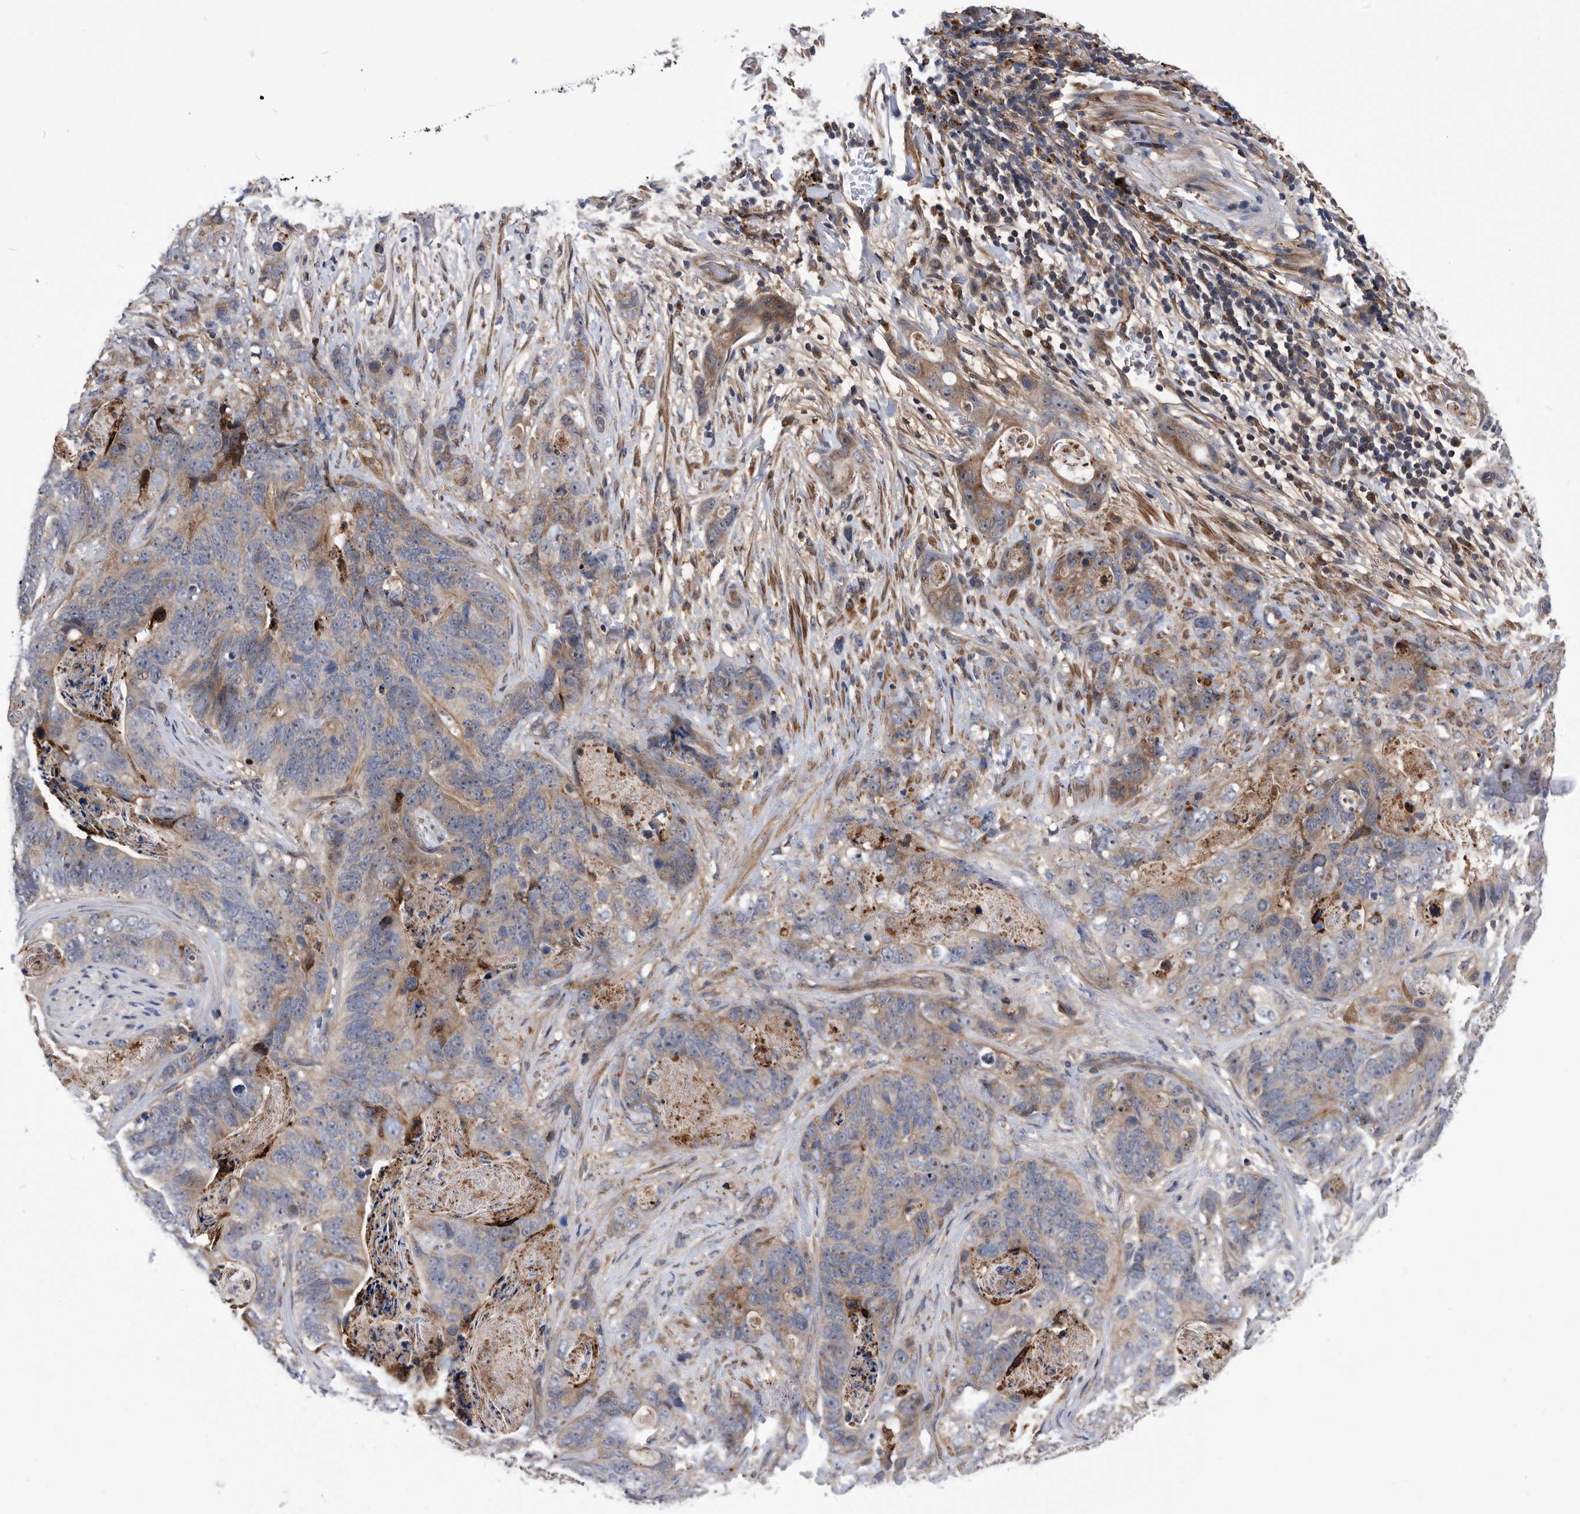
{"staining": {"intensity": "moderate", "quantity": "<25%", "location": "cytoplasmic/membranous"}, "tissue": "stomach cancer", "cell_type": "Tumor cells", "image_type": "cancer", "snomed": [{"axis": "morphology", "description": "Normal tissue, NOS"}, {"axis": "morphology", "description": "Adenocarcinoma, NOS"}, {"axis": "topography", "description": "Stomach"}], "caption": "Immunohistochemical staining of human stomach cancer (adenocarcinoma) shows moderate cytoplasmic/membranous protein positivity in about <25% of tumor cells.", "gene": "BAIAP3", "patient": {"sex": "female", "age": 89}}